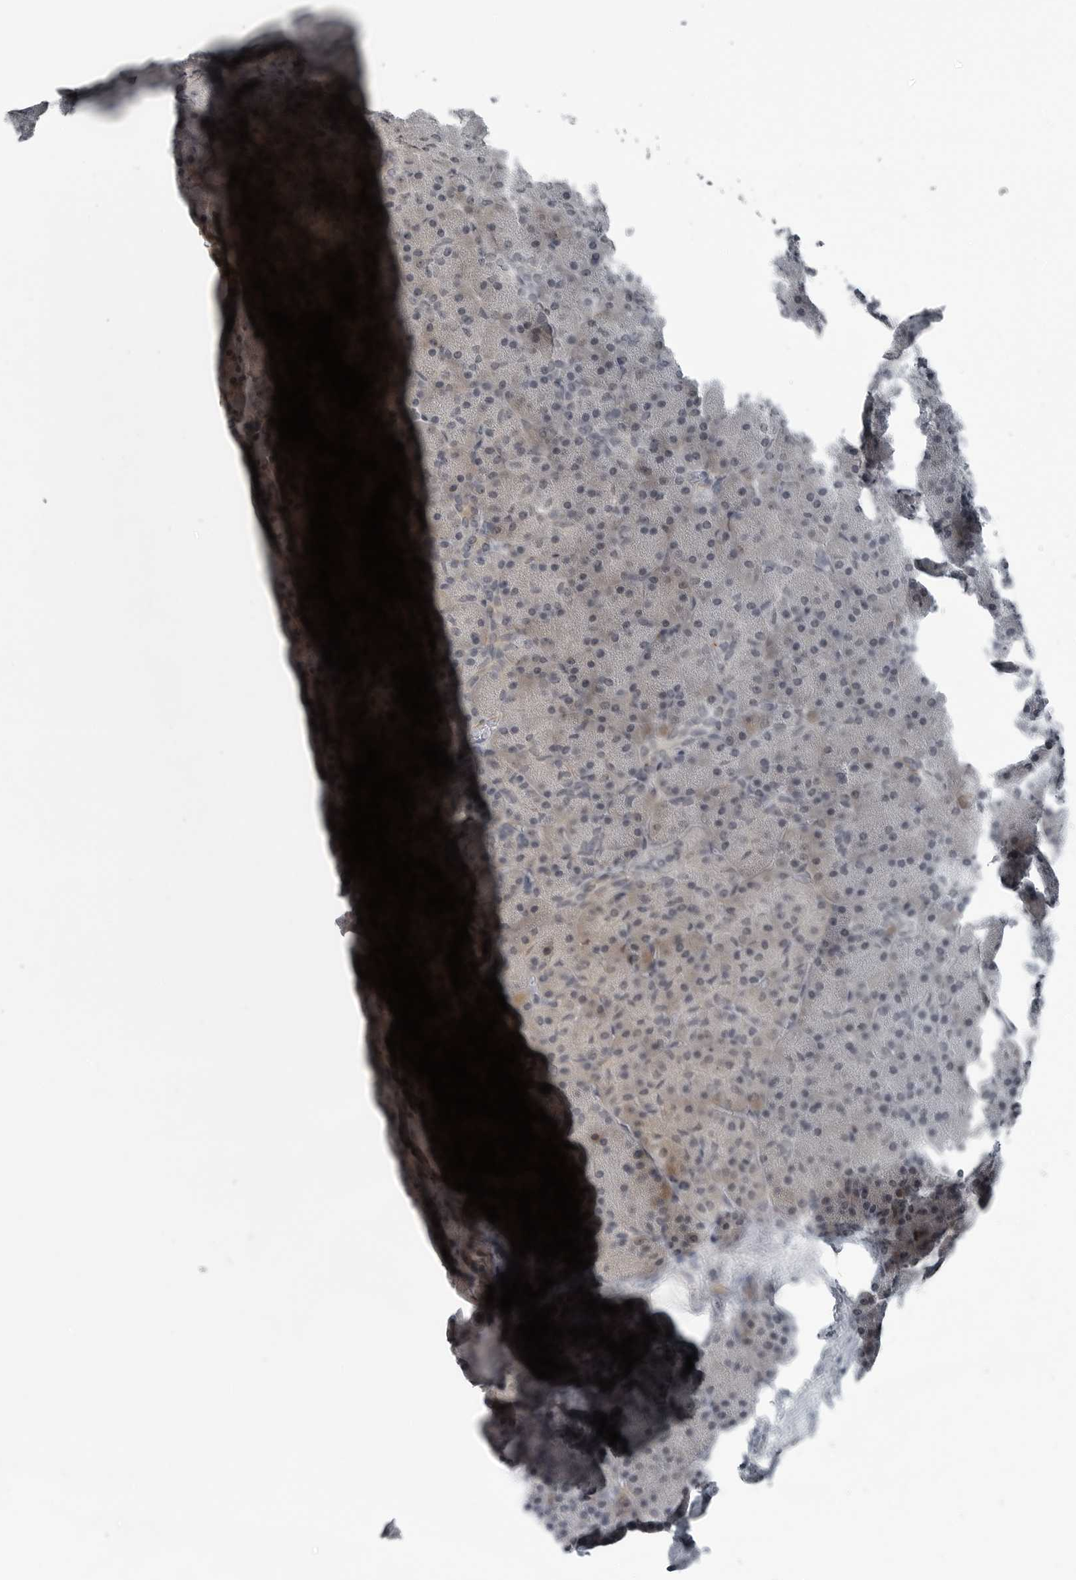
{"staining": {"intensity": "weak", "quantity": "<25%", "location": "cytoplasmic/membranous"}, "tissue": "pancreas", "cell_type": "Exocrine glandular cells", "image_type": "normal", "snomed": [{"axis": "morphology", "description": "Normal tissue, NOS"}, {"axis": "morphology", "description": "Carcinoid, malignant, NOS"}, {"axis": "topography", "description": "Pancreas"}], "caption": "IHC histopathology image of benign pancreas stained for a protein (brown), which reveals no expression in exocrine glandular cells.", "gene": "DNAAF11", "patient": {"sex": "female", "age": 35}}